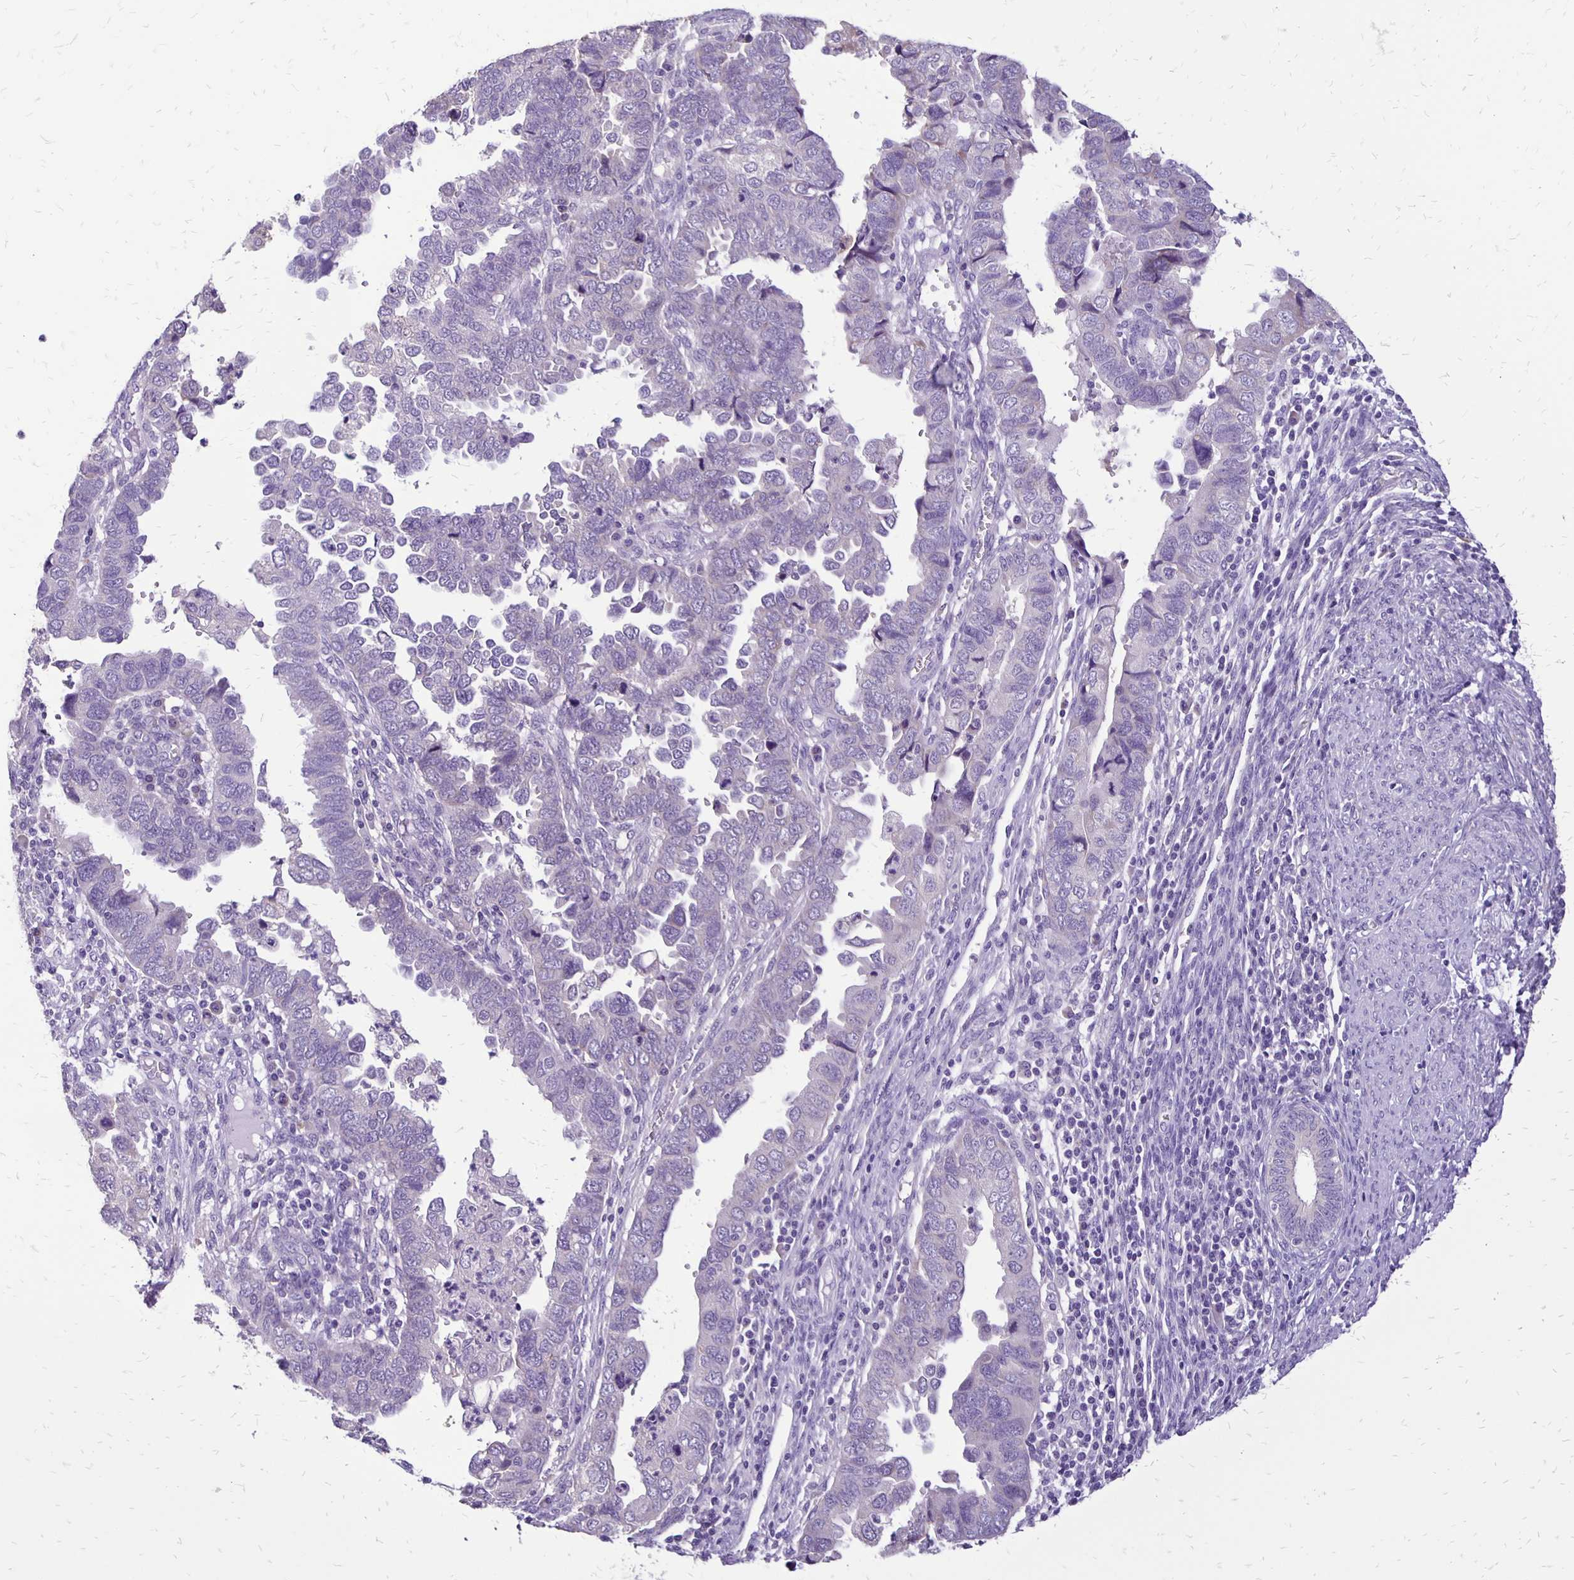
{"staining": {"intensity": "negative", "quantity": "none", "location": "none"}, "tissue": "endometrial cancer", "cell_type": "Tumor cells", "image_type": "cancer", "snomed": [{"axis": "morphology", "description": "Adenocarcinoma, NOS"}, {"axis": "topography", "description": "Endometrium"}], "caption": "An image of human endometrial cancer is negative for staining in tumor cells.", "gene": "ANKRD45", "patient": {"sex": "female", "age": 79}}